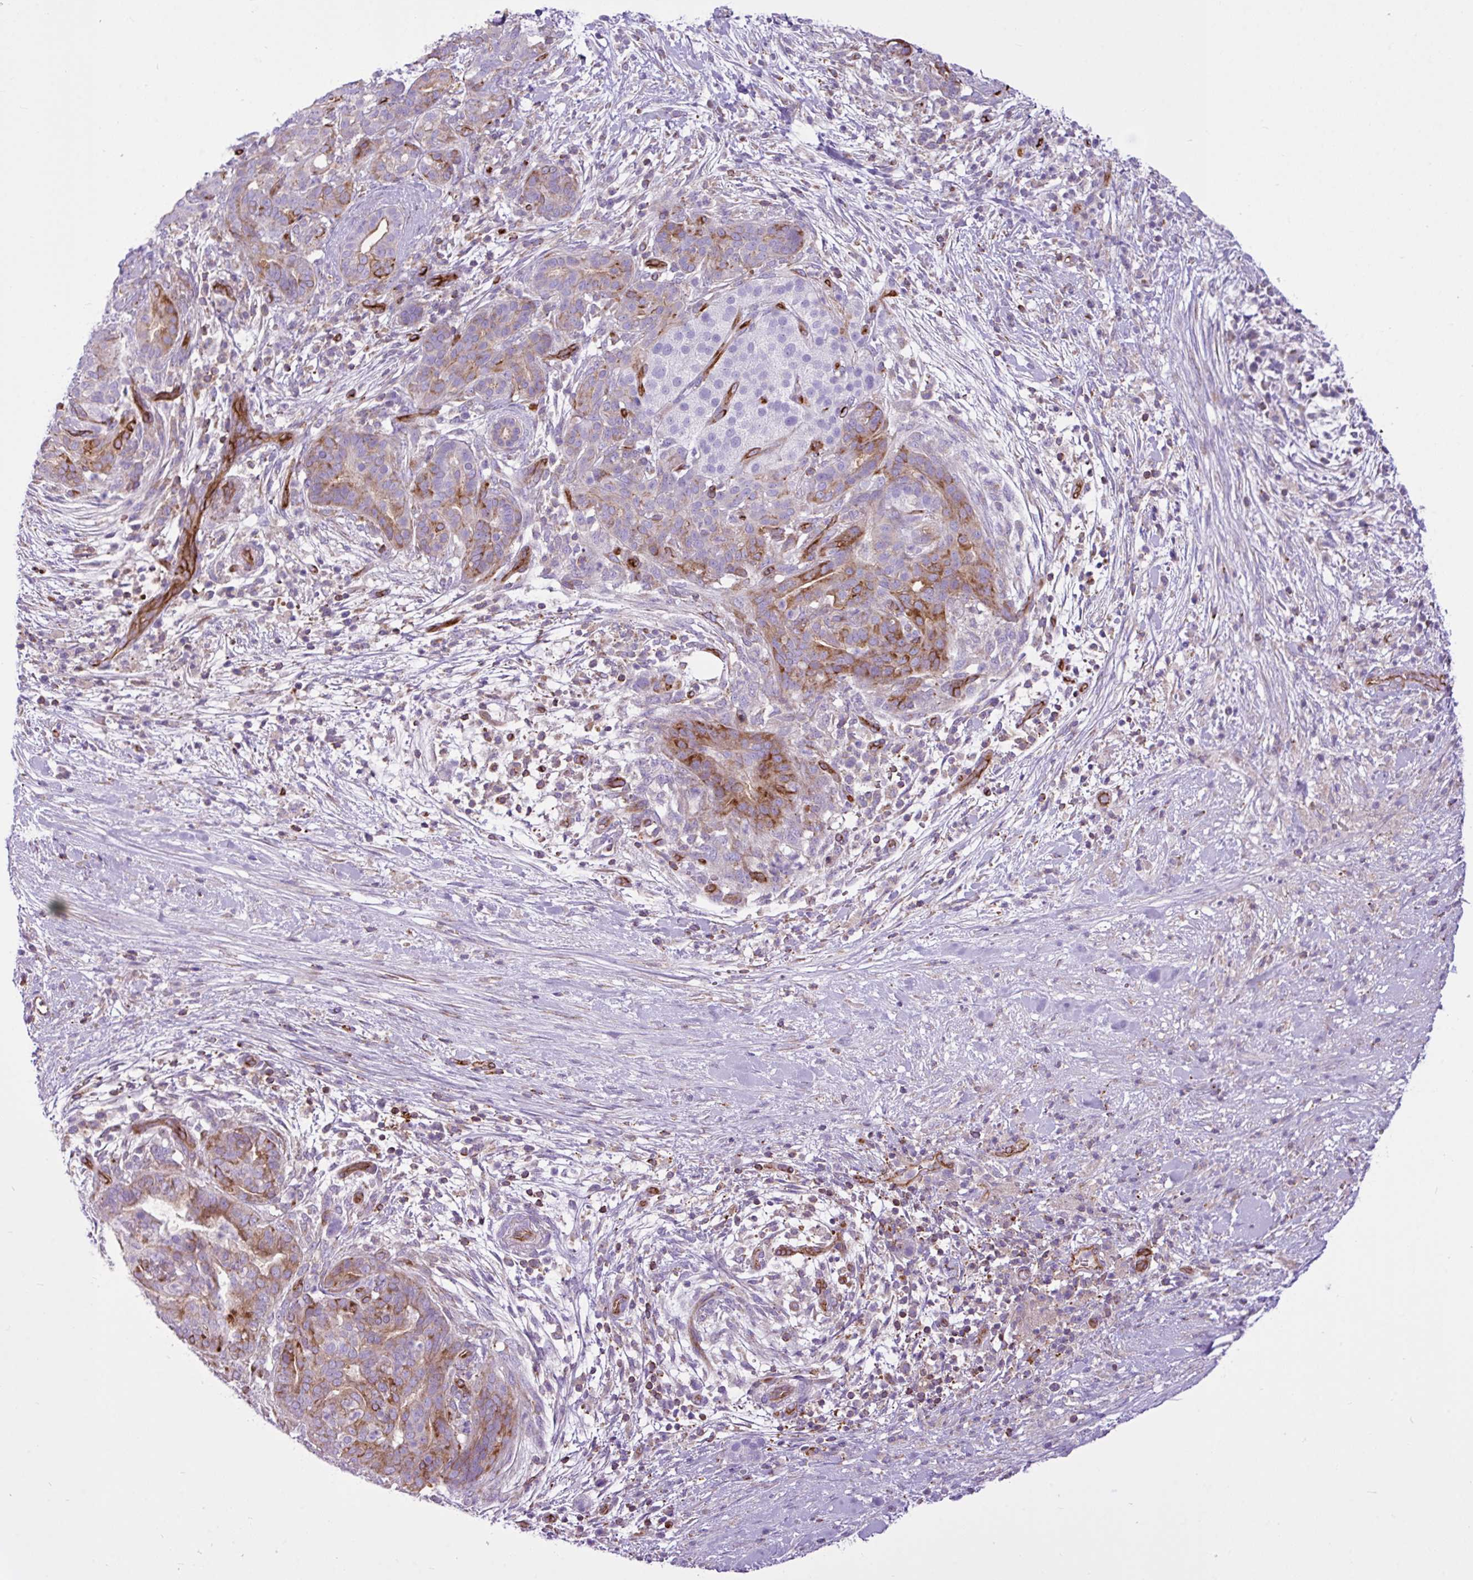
{"staining": {"intensity": "moderate", "quantity": "<25%", "location": "cytoplasmic/membranous"}, "tissue": "pancreatic cancer", "cell_type": "Tumor cells", "image_type": "cancer", "snomed": [{"axis": "morphology", "description": "Adenocarcinoma, NOS"}, {"axis": "topography", "description": "Pancreas"}], "caption": "Protein expression by IHC reveals moderate cytoplasmic/membranous positivity in approximately <25% of tumor cells in pancreatic cancer.", "gene": "EME2", "patient": {"sex": "male", "age": 44}}